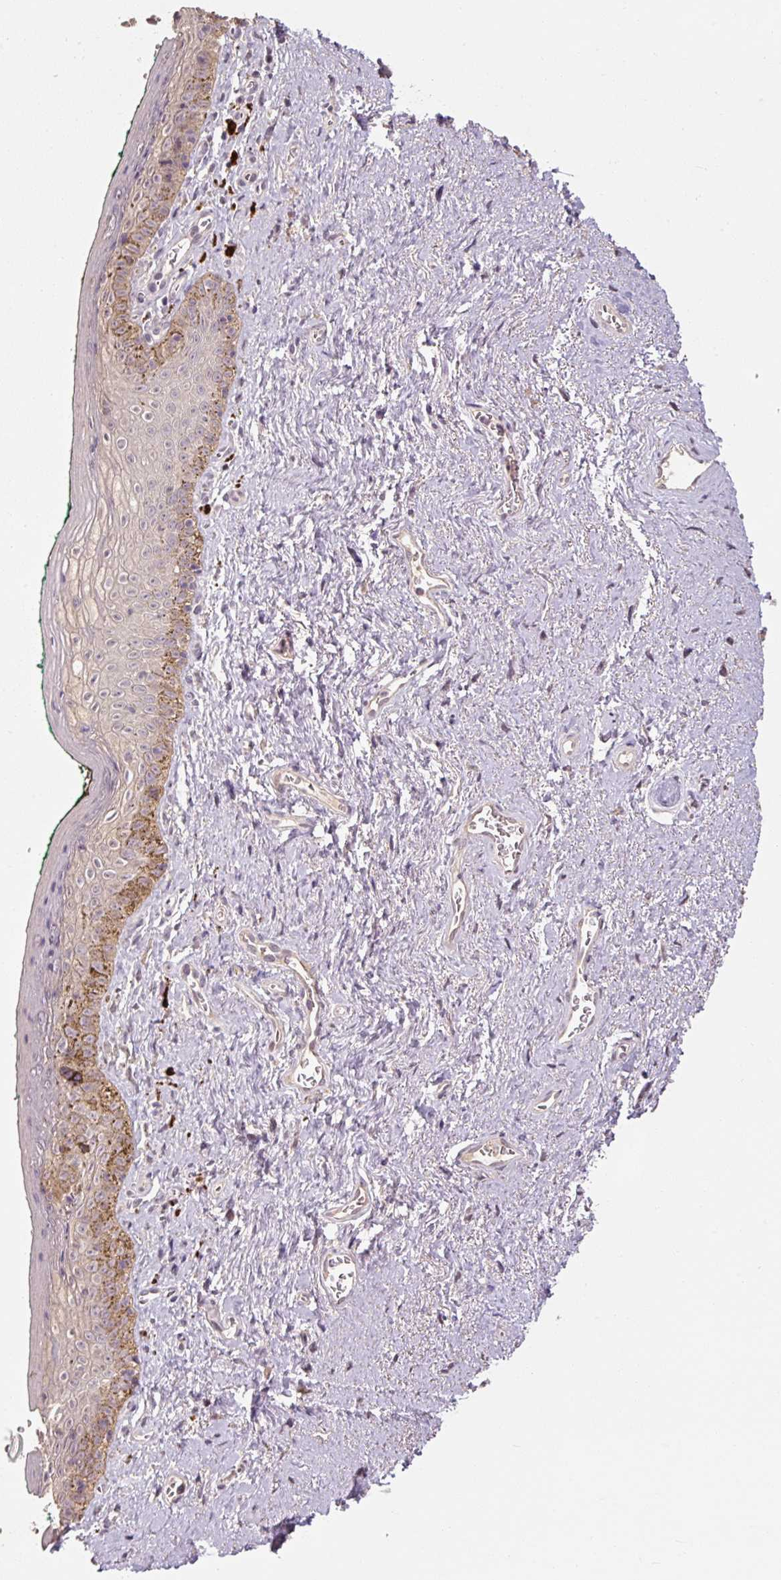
{"staining": {"intensity": "weak", "quantity": "<25%", "location": "cytoplasmic/membranous"}, "tissue": "vagina", "cell_type": "Squamous epithelial cells", "image_type": "normal", "snomed": [{"axis": "morphology", "description": "Normal tissue, NOS"}, {"axis": "topography", "description": "Vulva"}, {"axis": "topography", "description": "Vagina"}, {"axis": "topography", "description": "Peripheral nerve tissue"}], "caption": "Histopathology image shows no protein positivity in squamous epithelial cells of unremarkable vagina.", "gene": "CFAP65", "patient": {"sex": "female", "age": 66}}